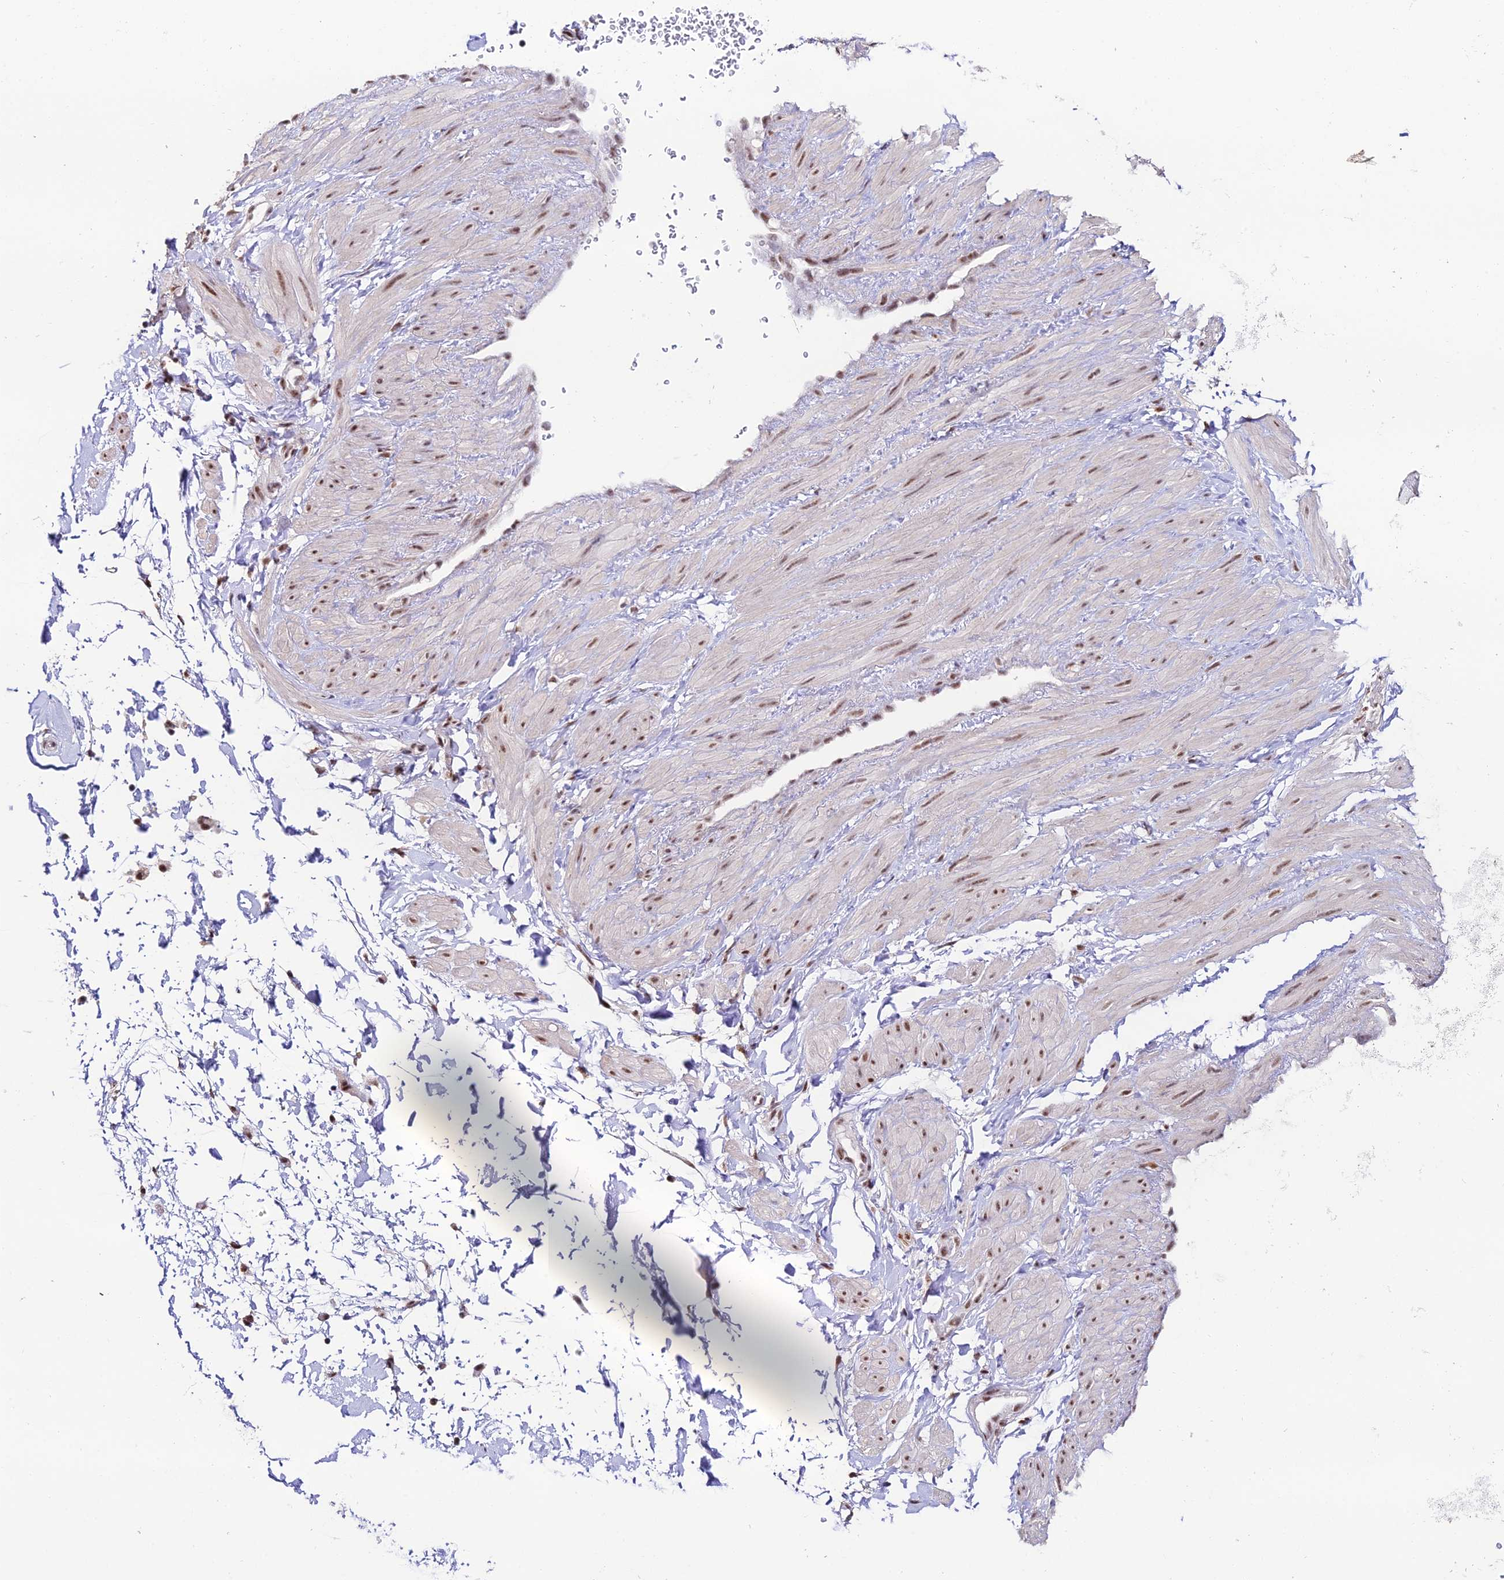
{"staining": {"intensity": "moderate", "quantity": ">75%", "location": "nuclear"}, "tissue": "soft tissue", "cell_type": "Fibroblasts", "image_type": "normal", "snomed": [{"axis": "morphology", "description": "Normal tissue, NOS"}, {"axis": "topography", "description": "Soft tissue"}, {"axis": "topography", "description": "Adipose tissue"}, {"axis": "topography", "description": "Vascular tissue"}, {"axis": "topography", "description": "Peripheral nerve tissue"}], "caption": "This micrograph displays benign soft tissue stained with immunohistochemistry to label a protein in brown. The nuclear of fibroblasts show moderate positivity for the protein. Nuclei are counter-stained blue.", "gene": "THOC7", "patient": {"sex": "male", "age": 74}}